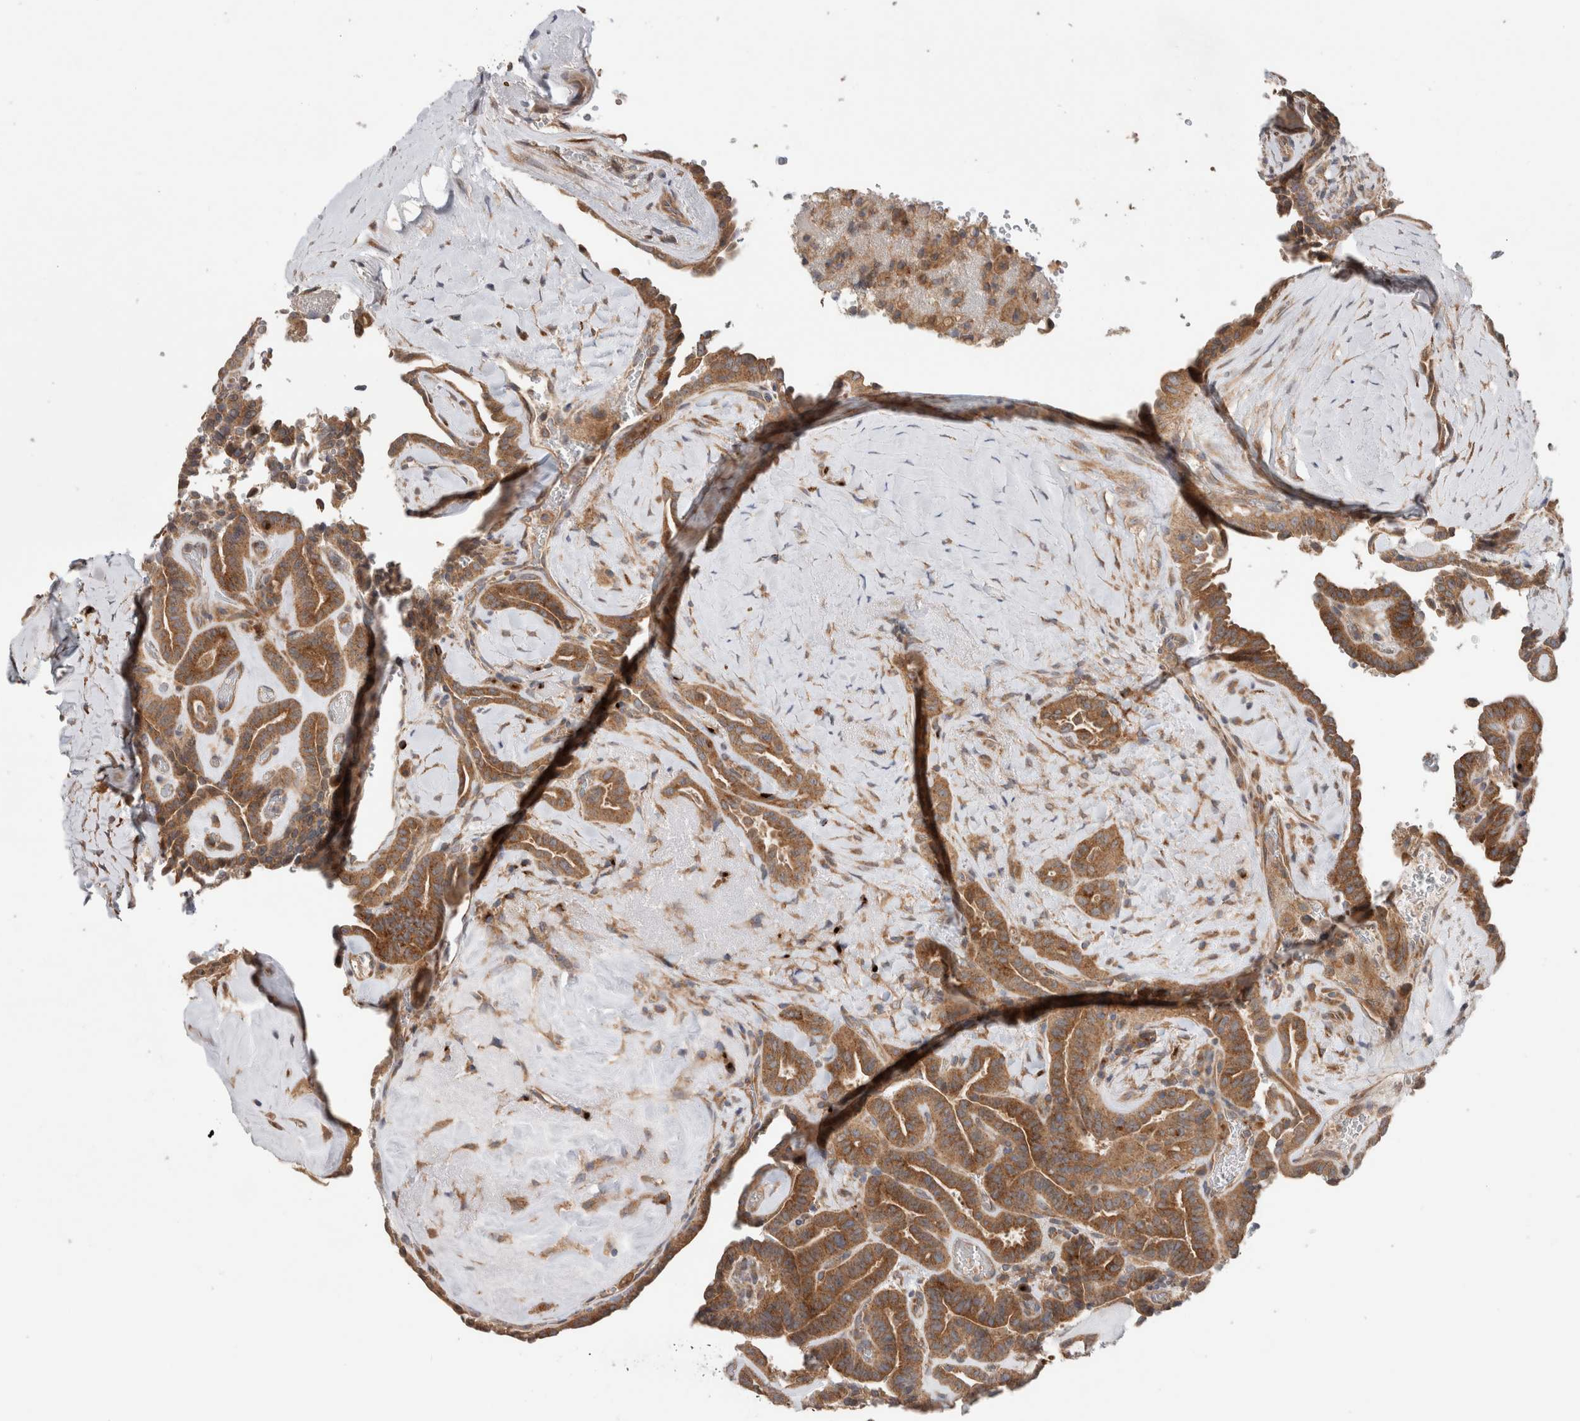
{"staining": {"intensity": "moderate", "quantity": ">75%", "location": "cytoplasmic/membranous"}, "tissue": "thyroid cancer", "cell_type": "Tumor cells", "image_type": "cancer", "snomed": [{"axis": "morphology", "description": "Papillary adenocarcinoma, NOS"}, {"axis": "topography", "description": "Thyroid gland"}], "caption": "High-power microscopy captured an IHC micrograph of thyroid cancer (papillary adenocarcinoma), revealing moderate cytoplasmic/membranous expression in approximately >75% of tumor cells.", "gene": "TRIM5", "patient": {"sex": "male", "age": 77}}